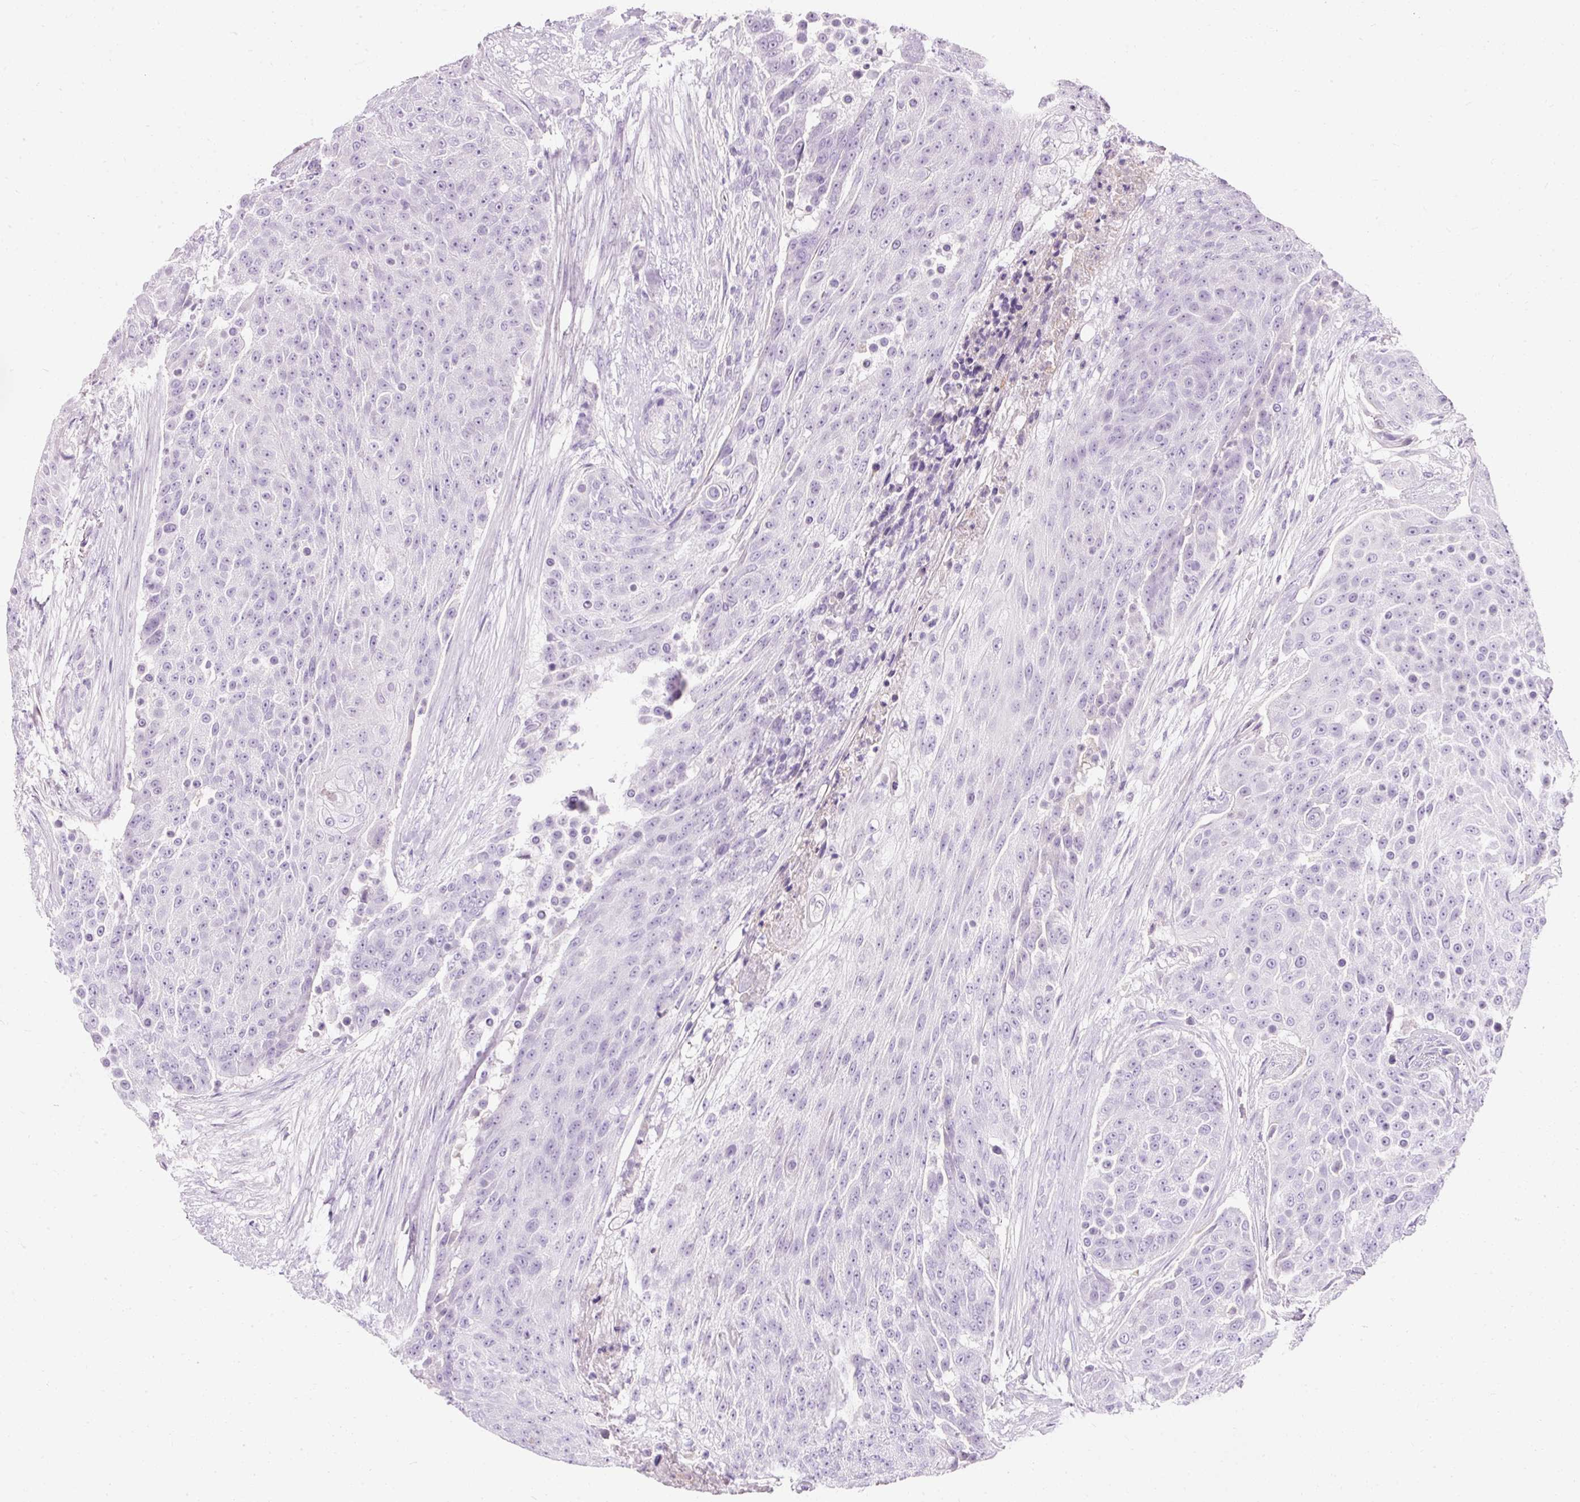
{"staining": {"intensity": "negative", "quantity": "none", "location": "none"}, "tissue": "urothelial cancer", "cell_type": "Tumor cells", "image_type": "cancer", "snomed": [{"axis": "morphology", "description": "Urothelial carcinoma, High grade"}, {"axis": "topography", "description": "Urinary bladder"}], "caption": "This is an immunohistochemistry (IHC) image of urothelial carcinoma (high-grade). There is no expression in tumor cells.", "gene": "CLDN25", "patient": {"sex": "female", "age": 63}}